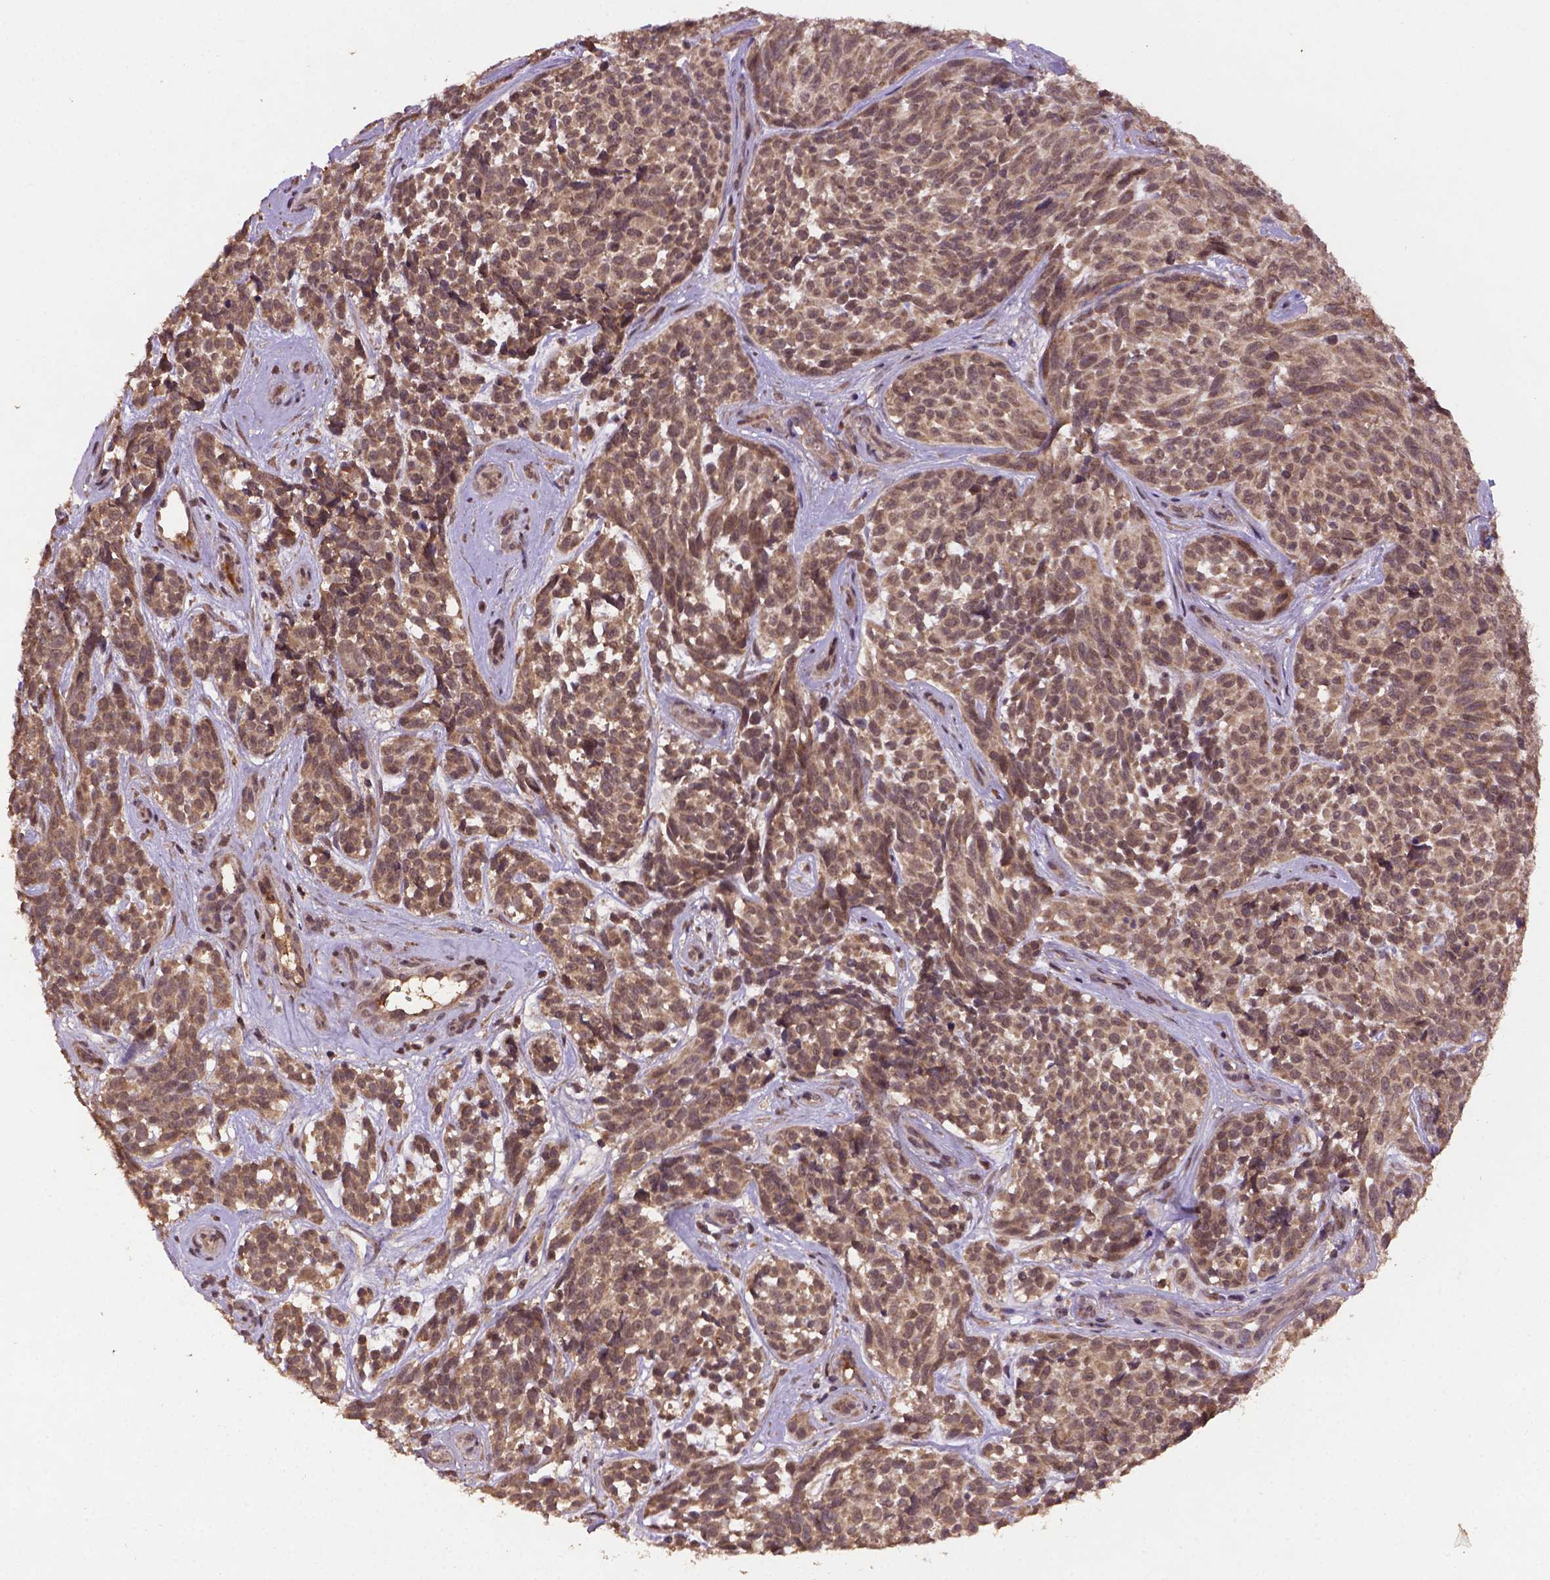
{"staining": {"intensity": "moderate", "quantity": ">75%", "location": "cytoplasmic/membranous,nuclear"}, "tissue": "melanoma", "cell_type": "Tumor cells", "image_type": "cancer", "snomed": [{"axis": "morphology", "description": "Malignant melanoma, NOS"}, {"axis": "topography", "description": "Skin"}], "caption": "Melanoma stained with a protein marker demonstrates moderate staining in tumor cells.", "gene": "NIPAL2", "patient": {"sex": "female", "age": 88}}